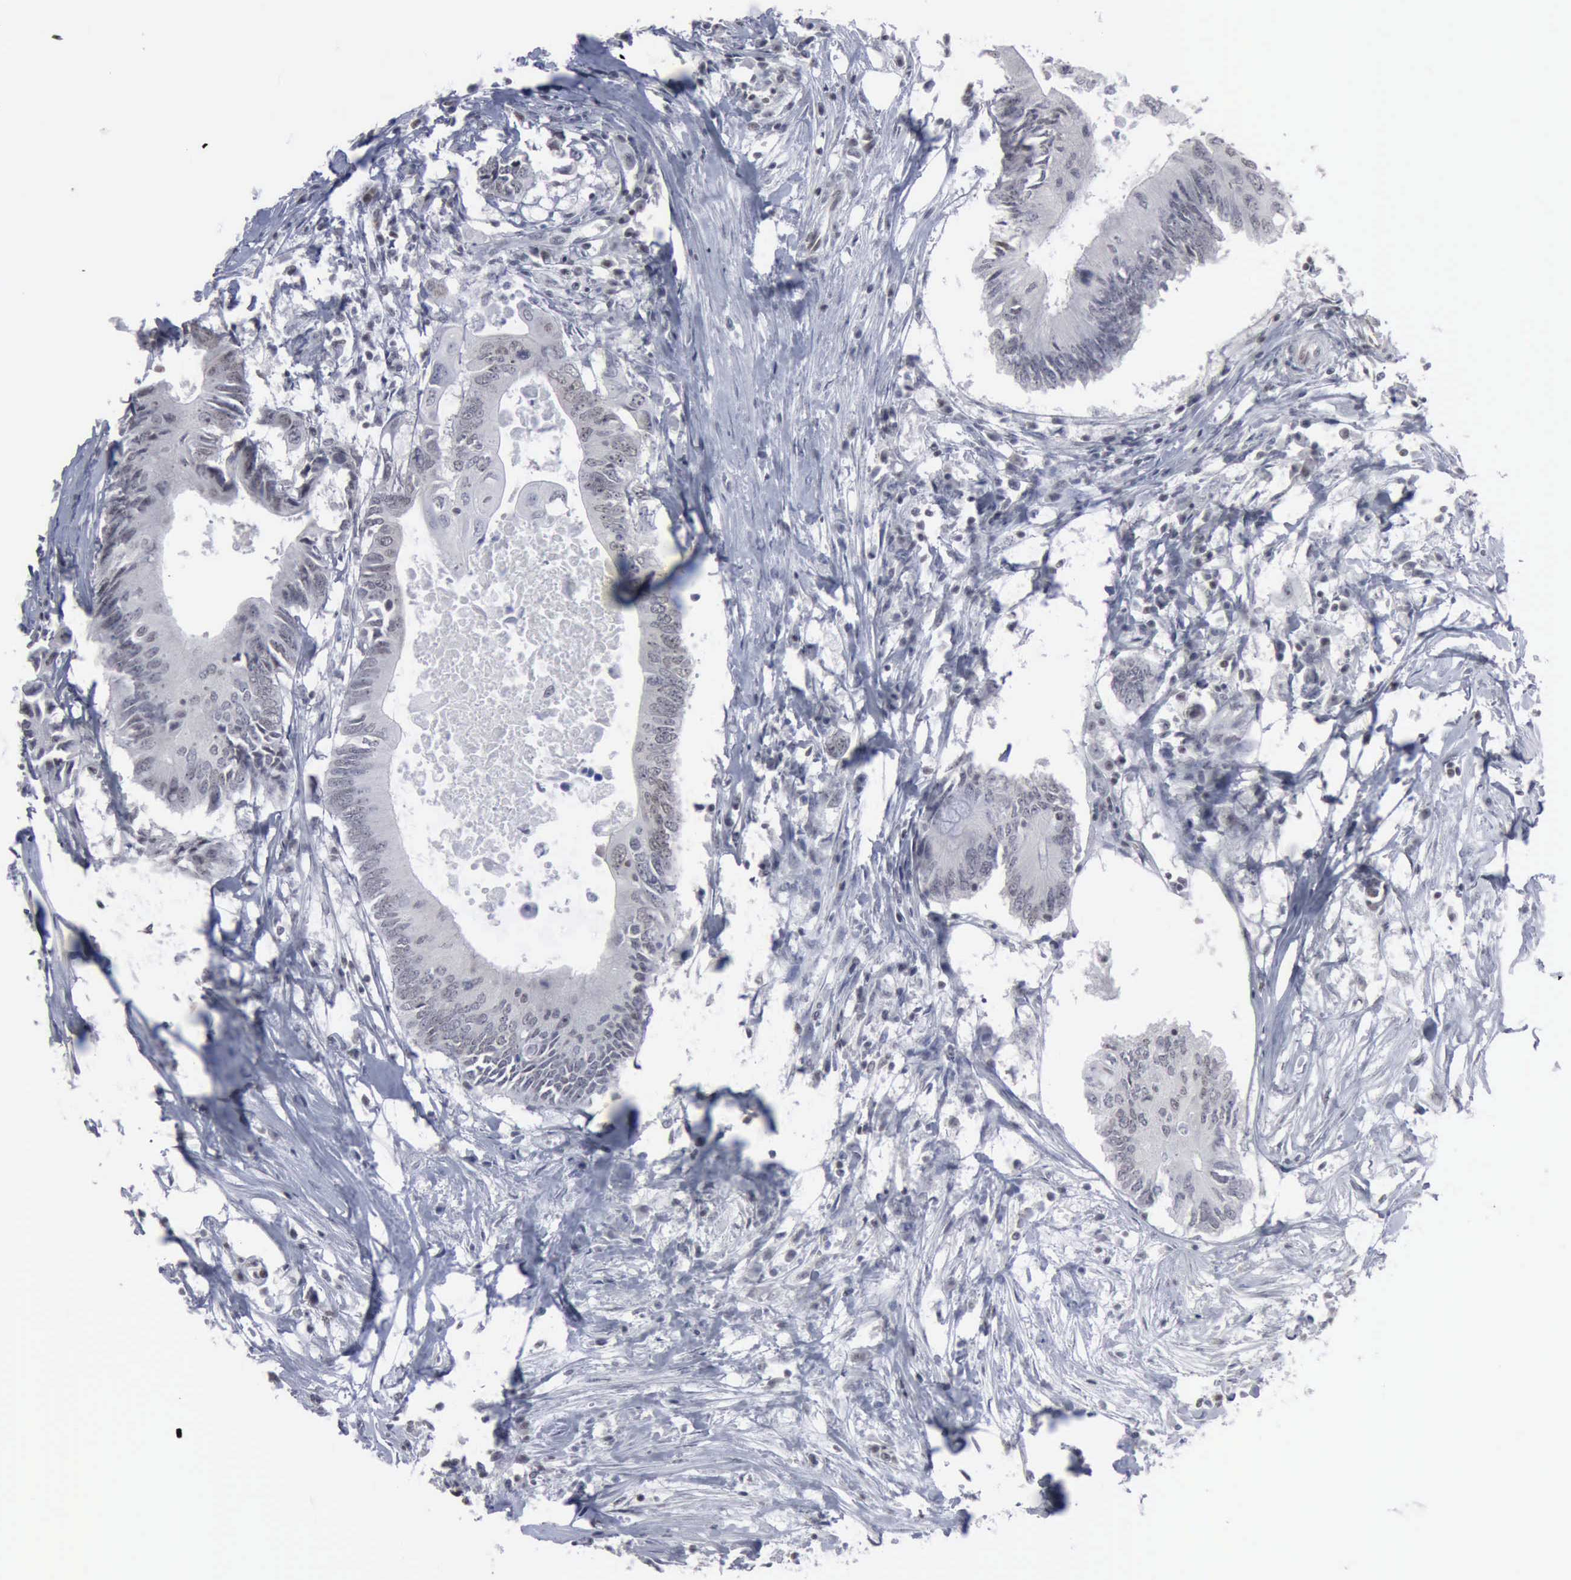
{"staining": {"intensity": "negative", "quantity": "none", "location": "none"}, "tissue": "colorectal cancer", "cell_type": "Tumor cells", "image_type": "cancer", "snomed": [{"axis": "morphology", "description": "Adenocarcinoma, NOS"}, {"axis": "topography", "description": "Colon"}], "caption": "An image of colorectal cancer (adenocarcinoma) stained for a protein exhibits no brown staining in tumor cells.", "gene": "XPA", "patient": {"sex": "male", "age": 71}}